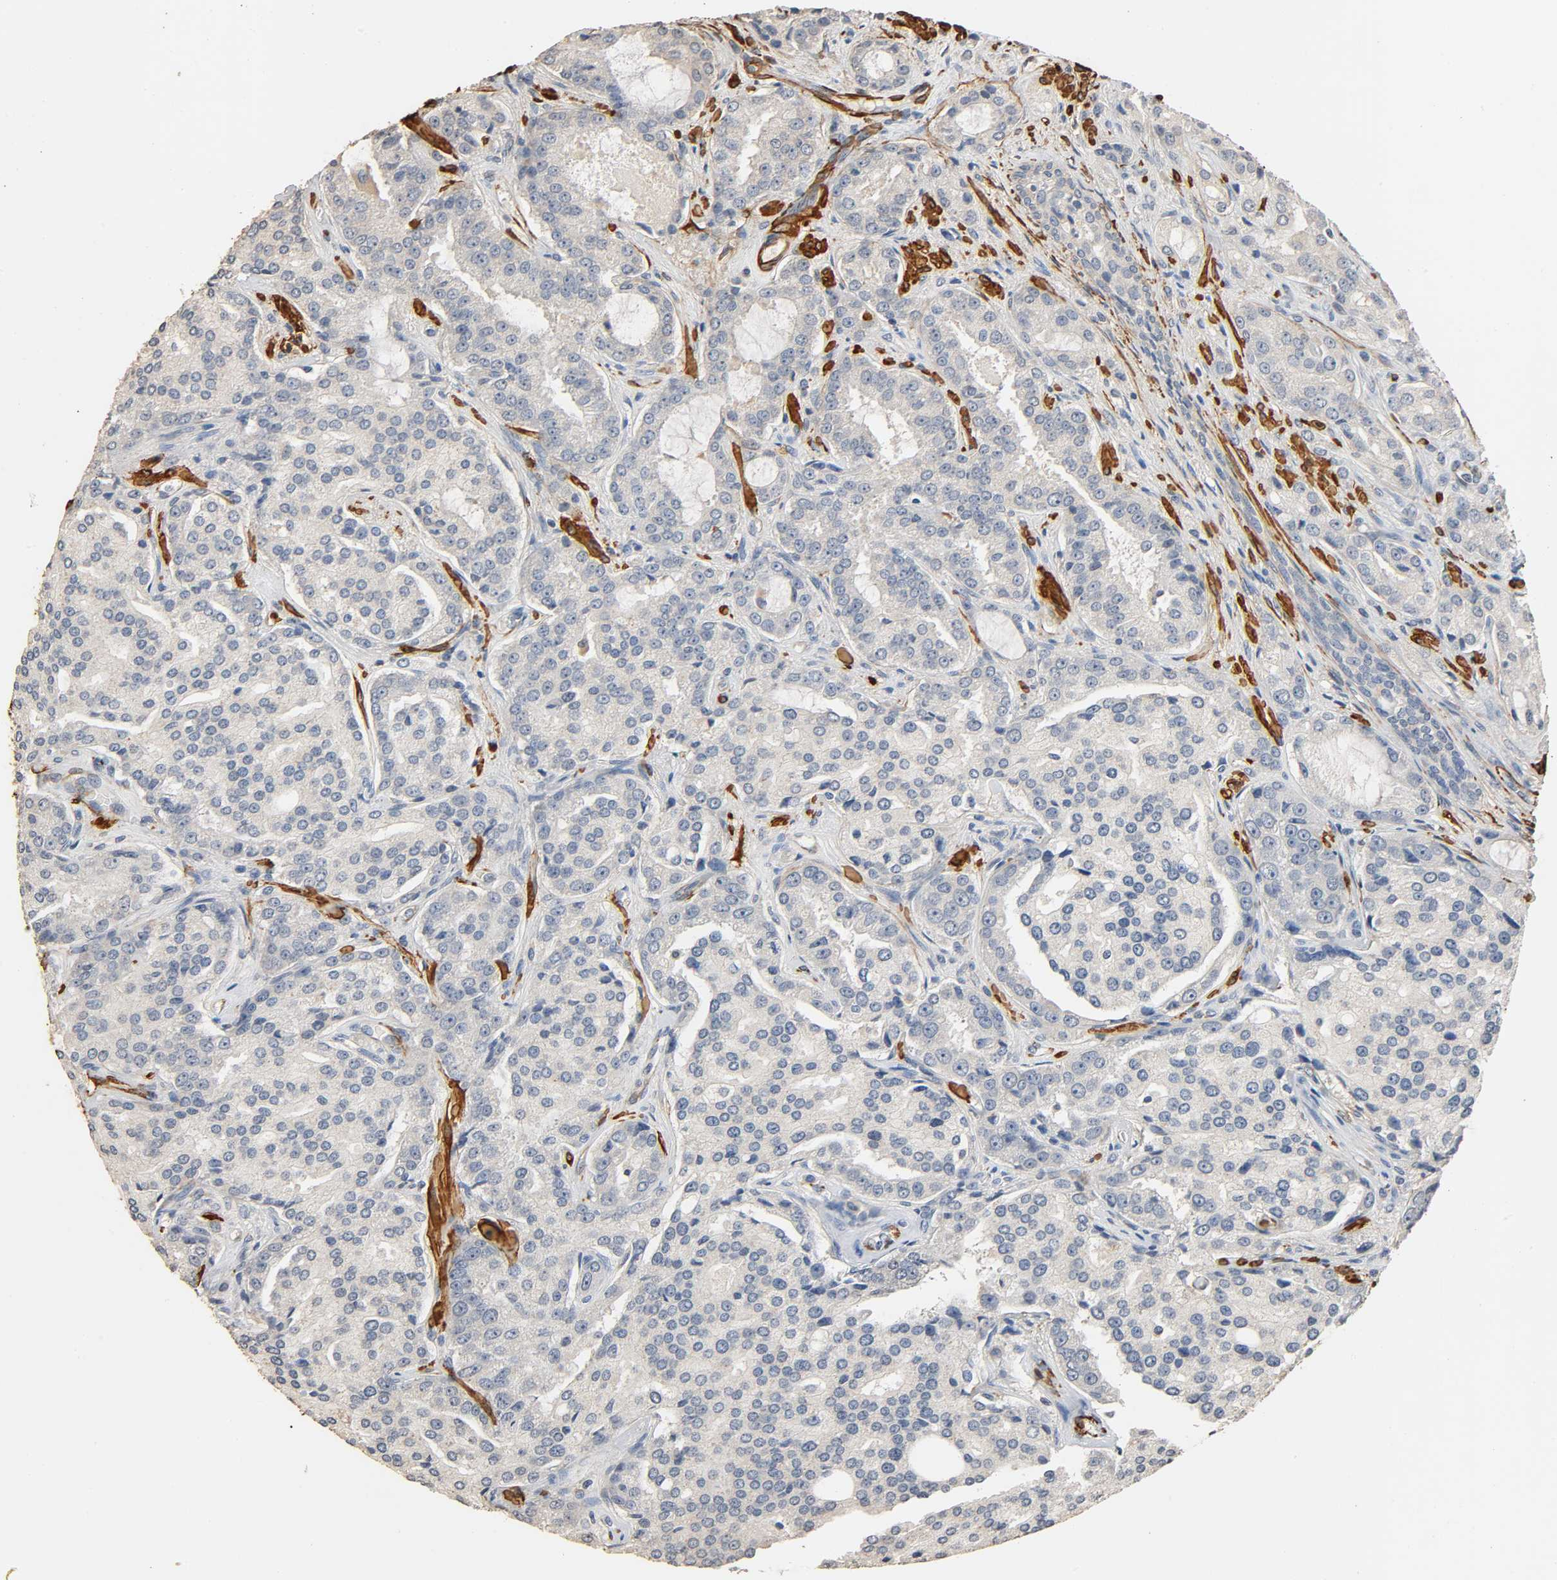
{"staining": {"intensity": "weak", "quantity": "25%-75%", "location": "cytoplasmic/membranous"}, "tissue": "prostate cancer", "cell_type": "Tumor cells", "image_type": "cancer", "snomed": [{"axis": "morphology", "description": "Adenocarcinoma, High grade"}, {"axis": "topography", "description": "Prostate"}], "caption": "Human adenocarcinoma (high-grade) (prostate) stained with a brown dye demonstrates weak cytoplasmic/membranous positive staining in about 25%-75% of tumor cells.", "gene": "GSTA3", "patient": {"sex": "male", "age": 72}}